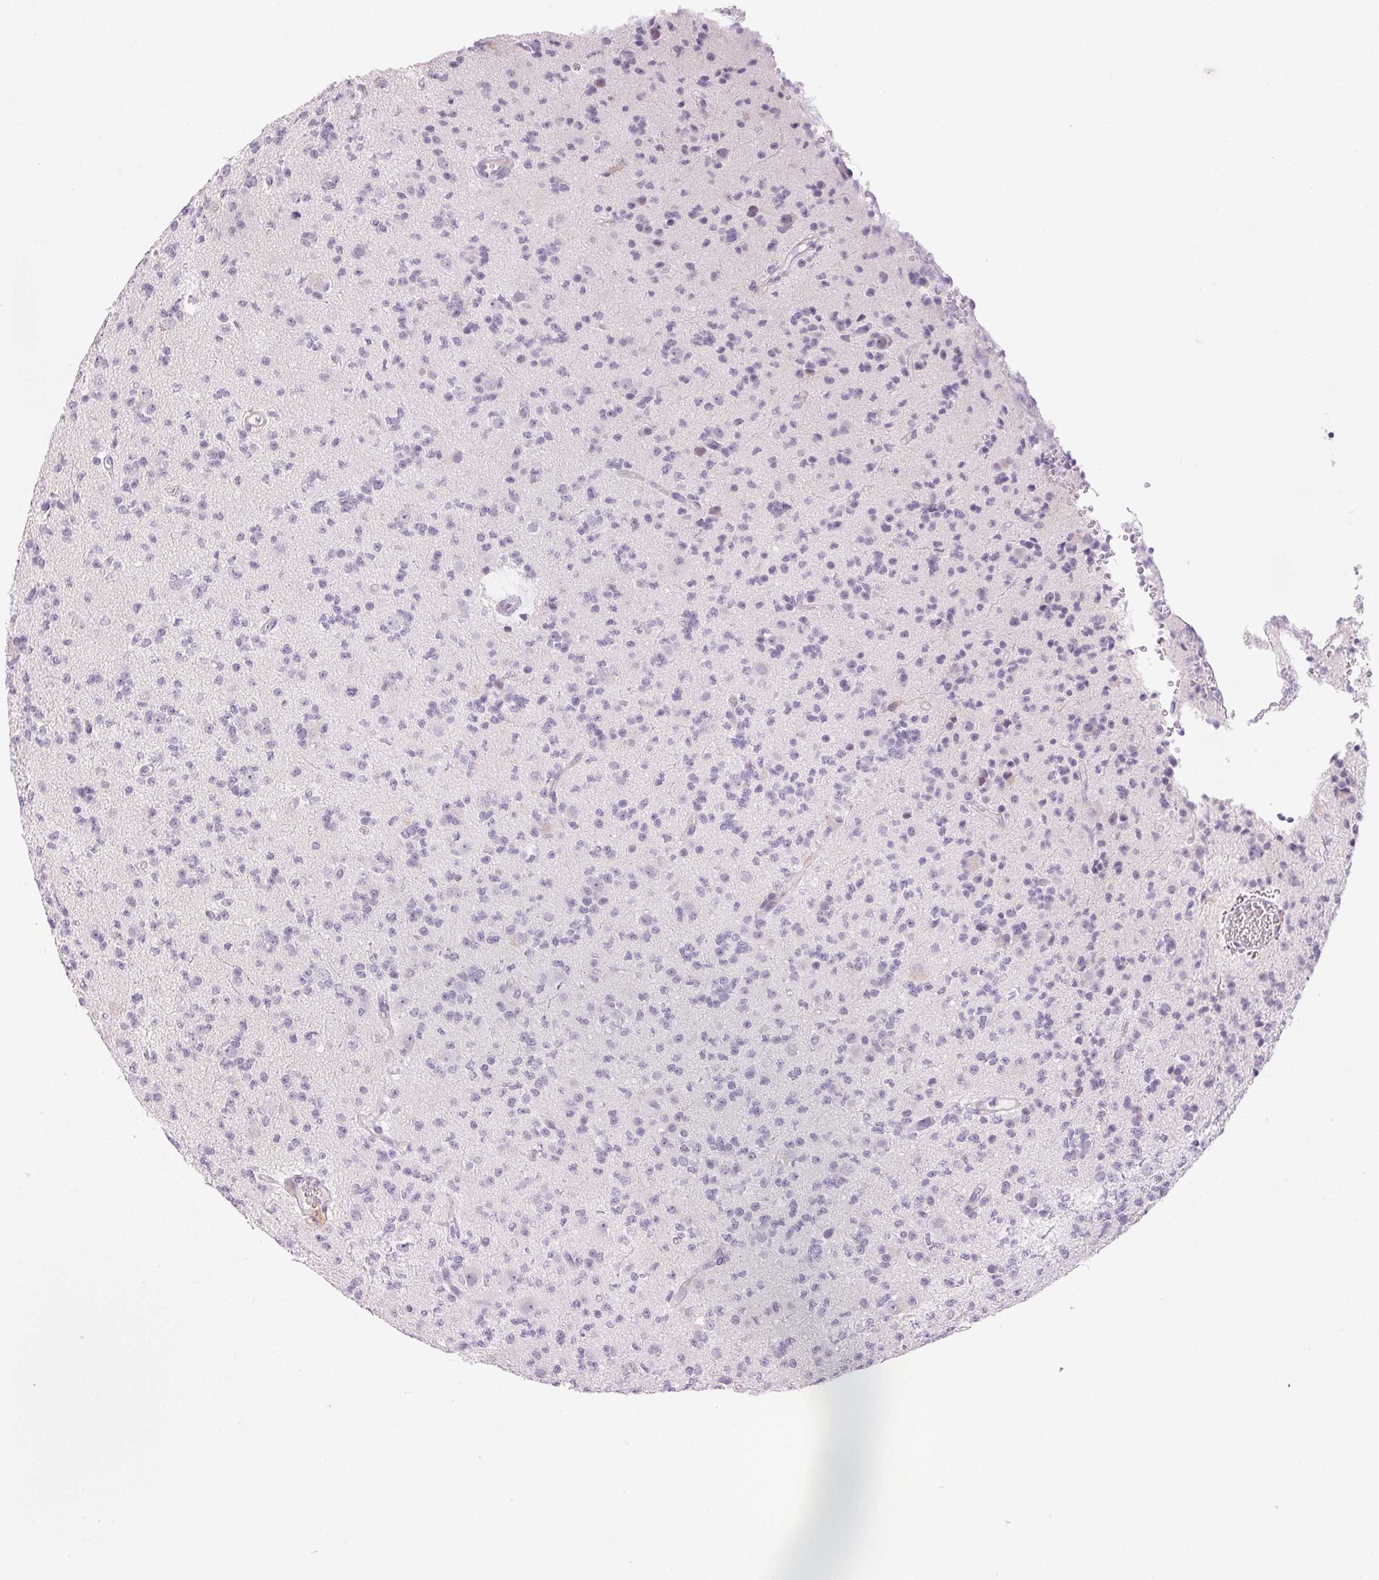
{"staining": {"intensity": "negative", "quantity": "none", "location": "none"}, "tissue": "glioma", "cell_type": "Tumor cells", "image_type": "cancer", "snomed": [{"axis": "morphology", "description": "Glioma, malignant, High grade"}, {"axis": "topography", "description": "Brain"}], "caption": "Protein analysis of high-grade glioma (malignant) demonstrates no significant expression in tumor cells.", "gene": "BPIFB2", "patient": {"sex": "male", "age": 36}}